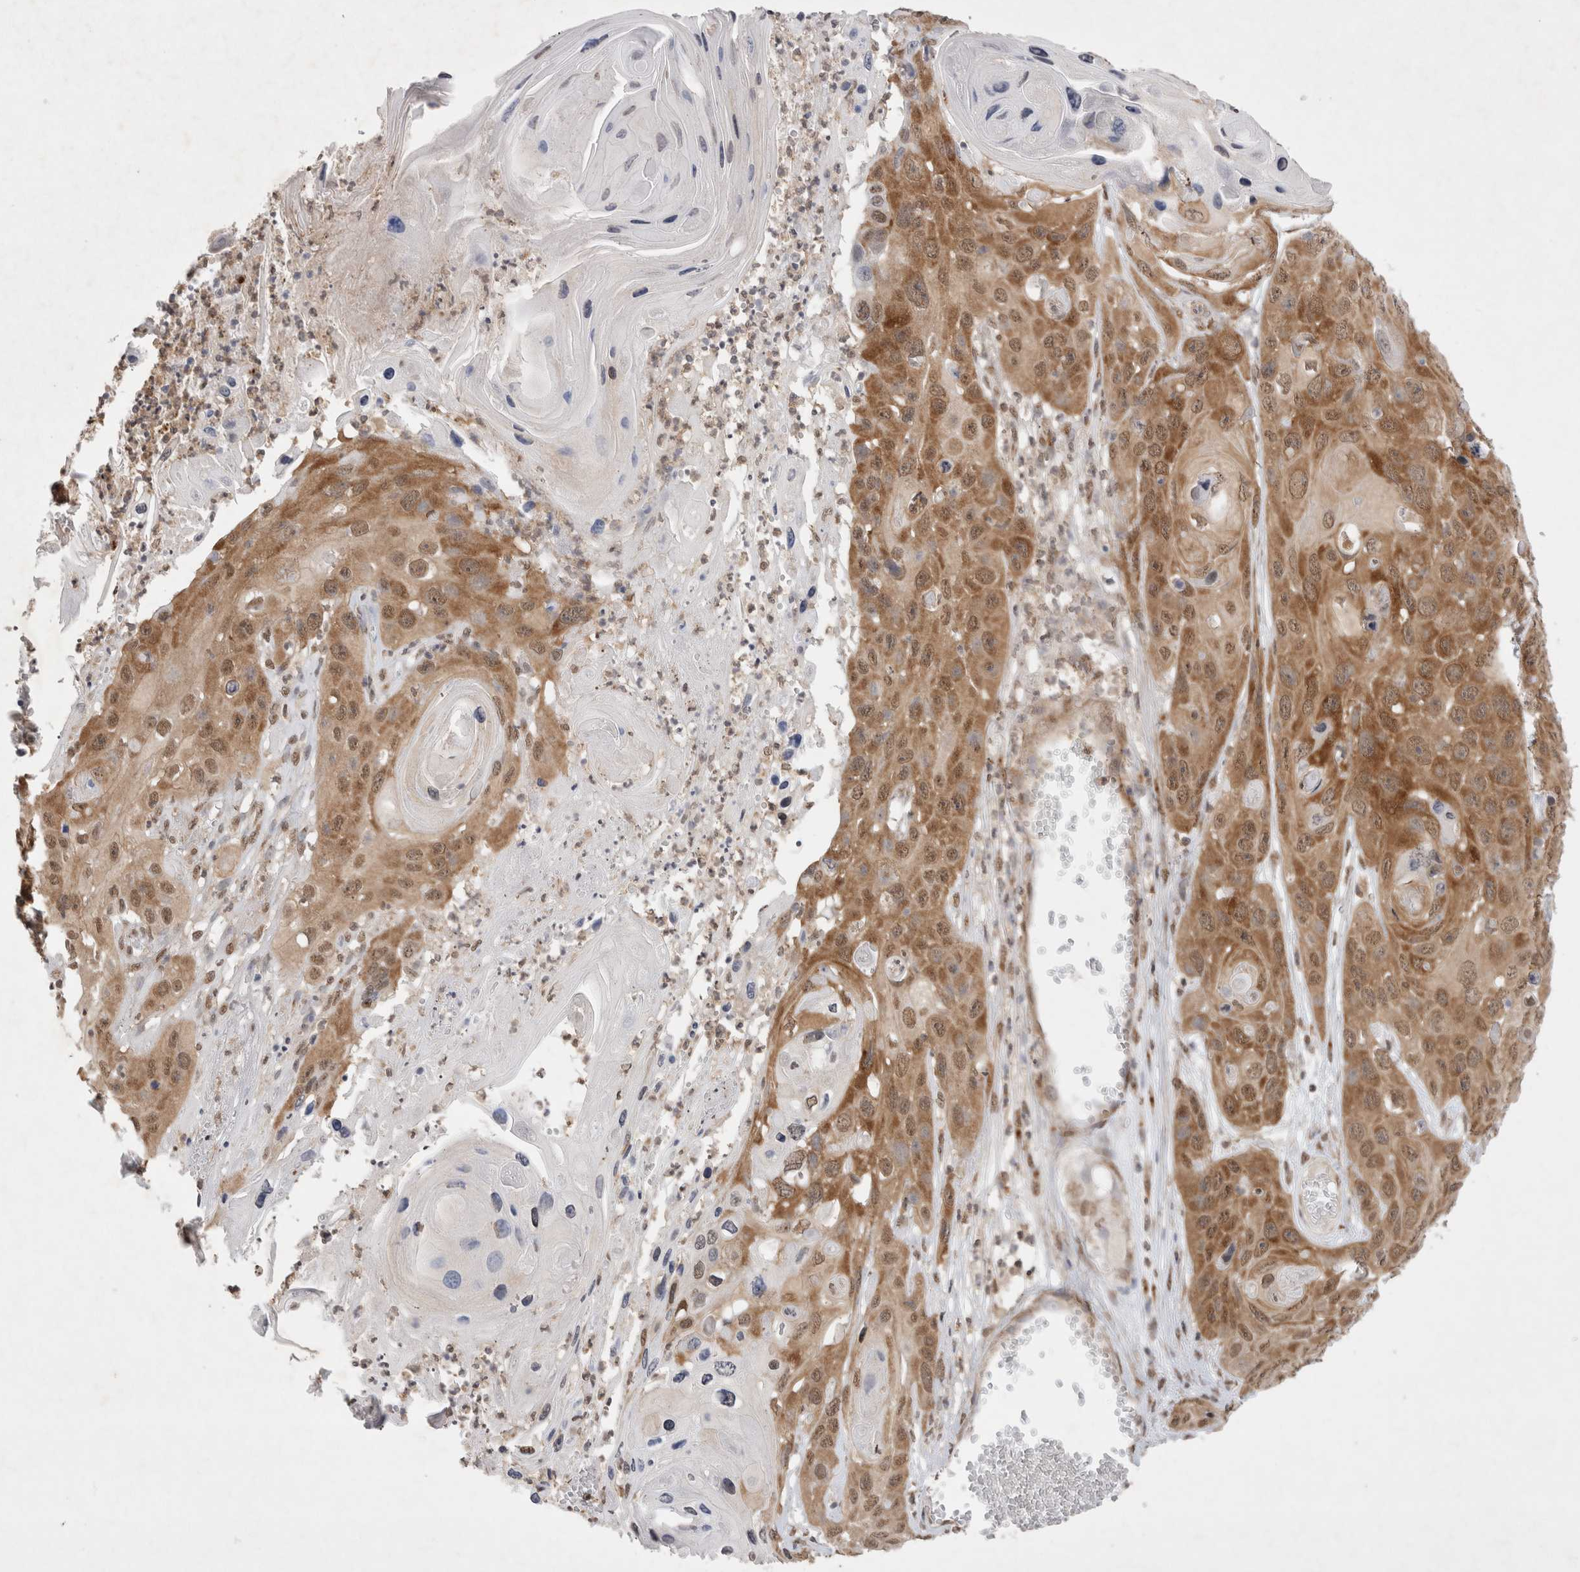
{"staining": {"intensity": "moderate", "quantity": ">75%", "location": "cytoplasmic/membranous,nuclear"}, "tissue": "skin cancer", "cell_type": "Tumor cells", "image_type": "cancer", "snomed": [{"axis": "morphology", "description": "Squamous cell carcinoma, NOS"}, {"axis": "topography", "description": "Skin"}], "caption": "Human squamous cell carcinoma (skin) stained for a protein (brown) demonstrates moderate cytoplasmic/membranous and nuclear positive staining in about >75% of tumor cells.", "gene": "WIPF2", "patient": {"sex": "male", "age": 55}}